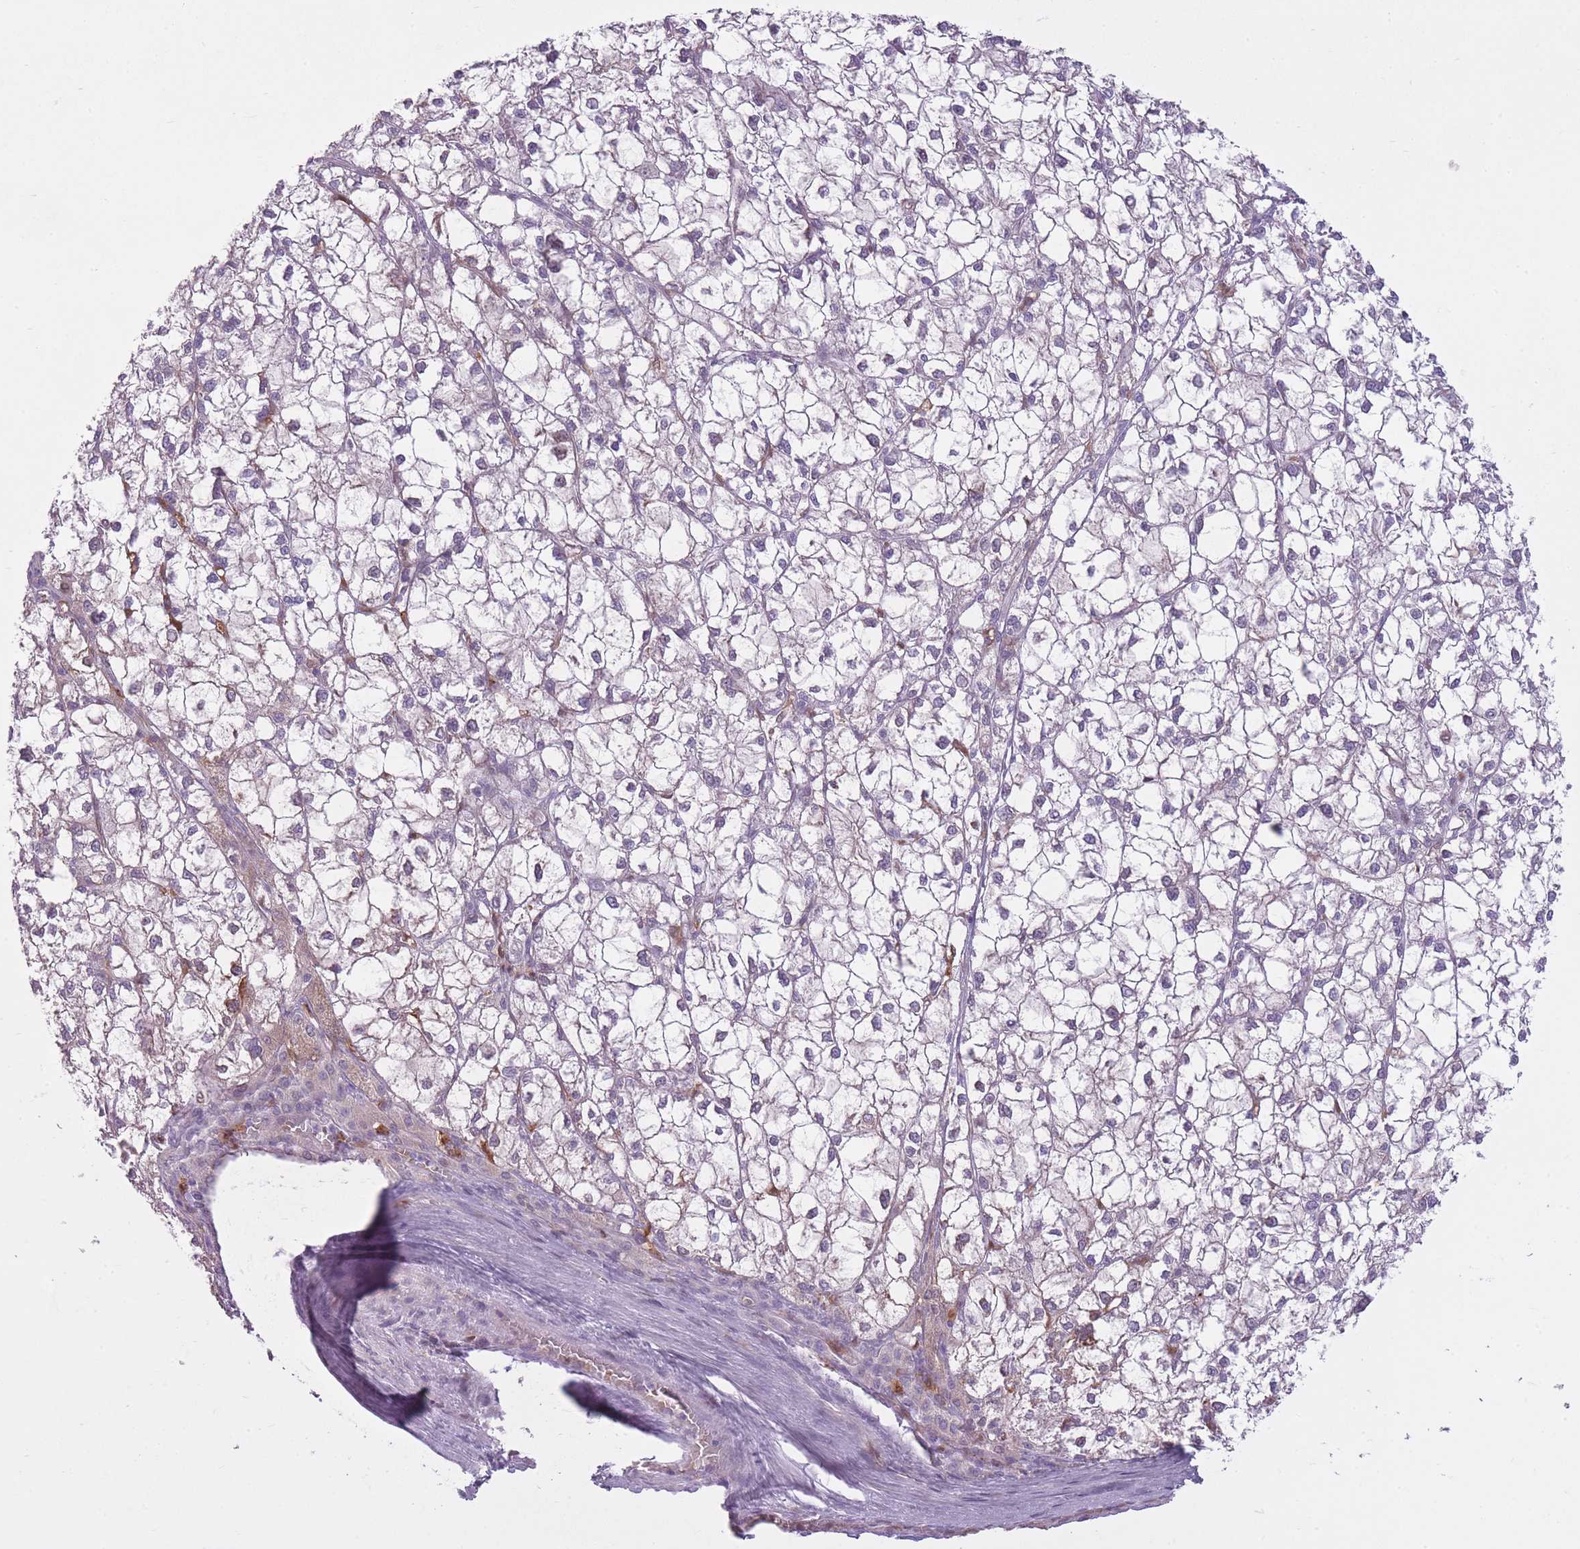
{"staining": {"intensity": "negative", "quantity": "none", "location": "none"}, "tissue": "liver cancer", "cell_type": "Tumor cells", "image_type": "cancer", "snomed": [{"axis": "morphology", "description": "Carcinoma, Hepatocellular, NOS"}, {"axis": "topography", "description": "Liver"}], "caption": "Immunohistochemistry image of neoplastic tissue: human hepatocellular carcinoma (liver) stained with DAB (3,3'-diaminobenzidine) demonstrates no significant protein expression in tumor cells.", "gene": "LGALS9", "patient": {"sex": "female", "age": 43}}